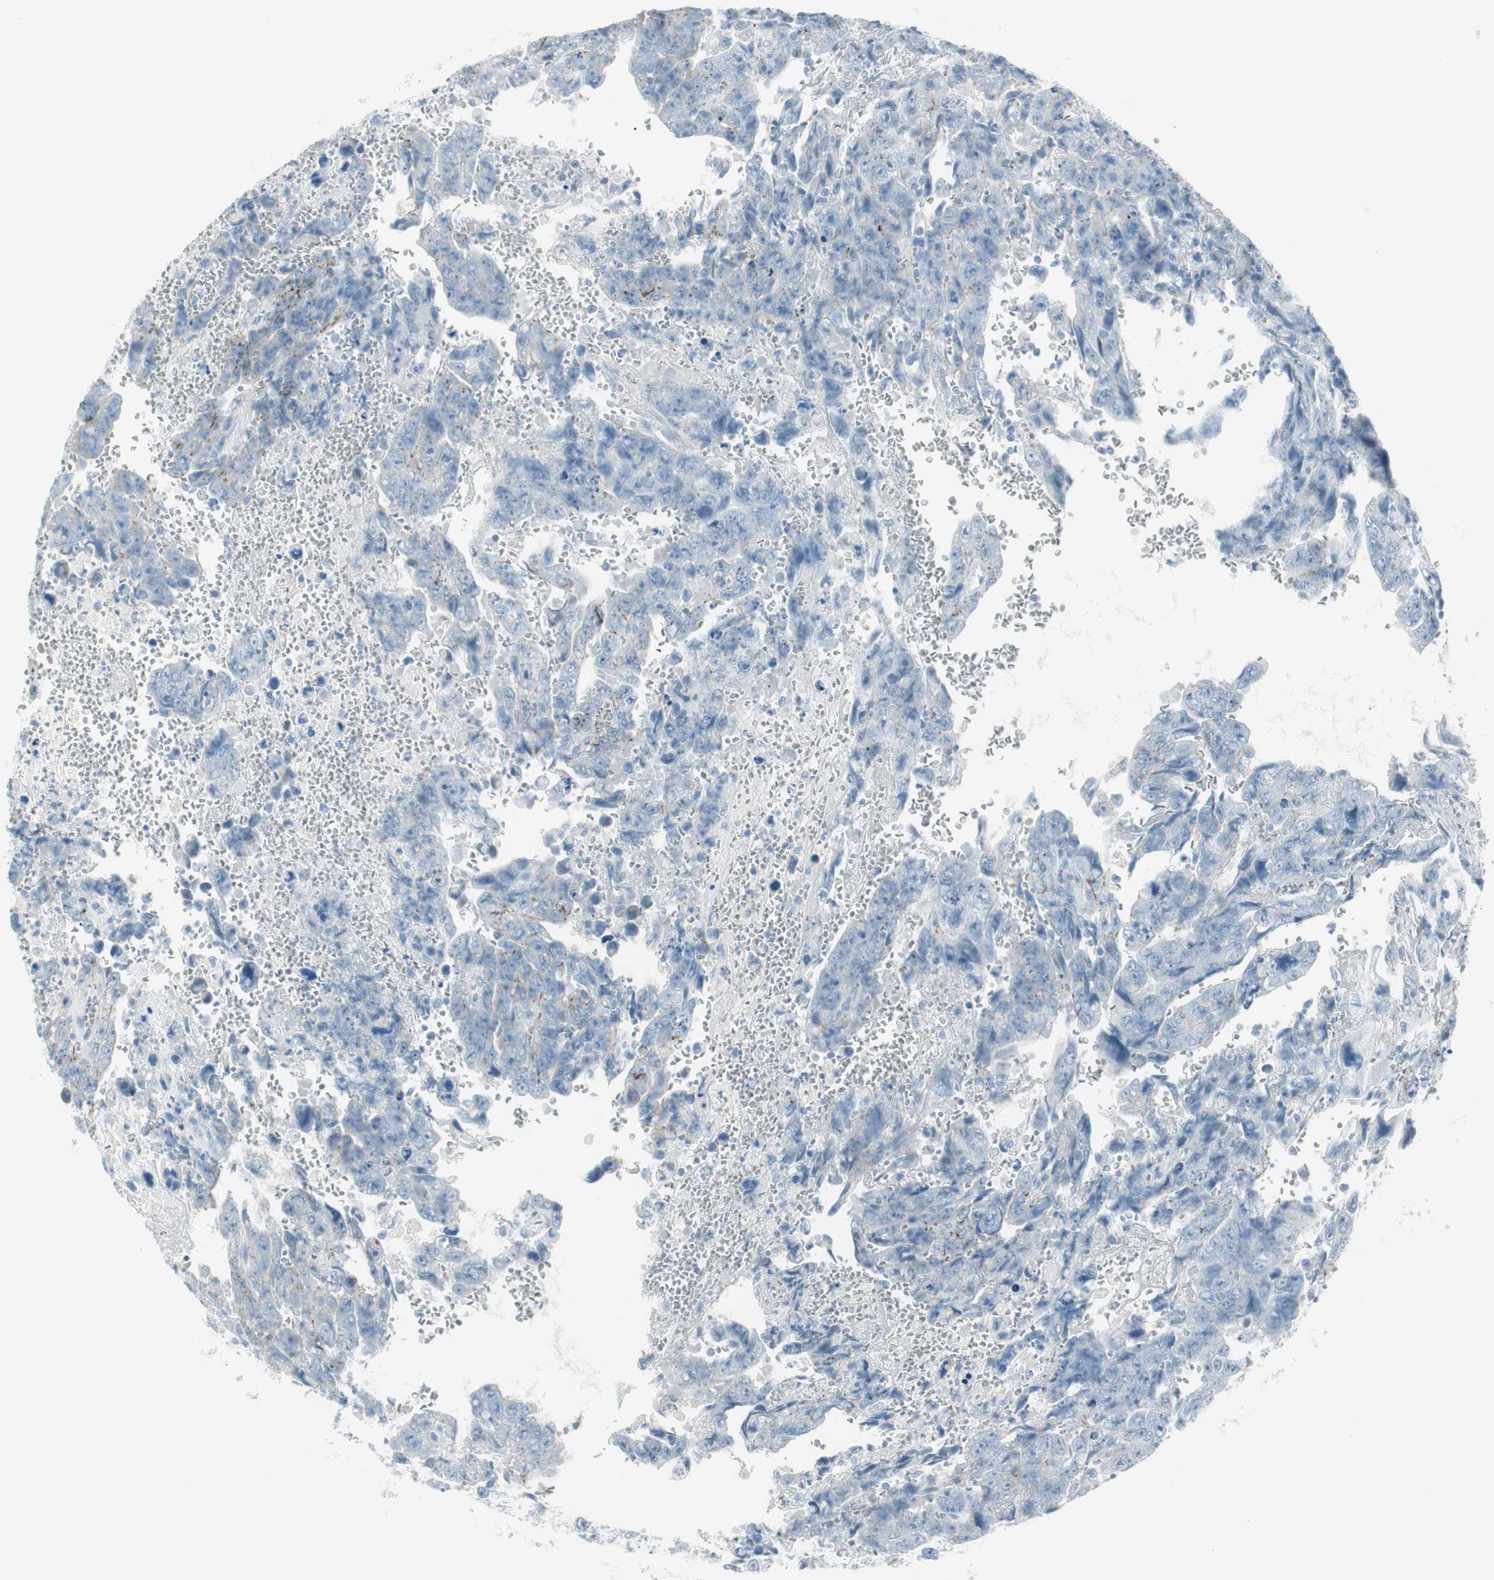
{"staining": {"intensity": "negative", "quantity": "none", "location": "none"}, "tissue": "testis cancer", "cell_type": "Tumor cells", "image_type": "cancer", "snomed": [{"axis": "morphology", "description": "Carcinoma, Embryonal, NOS"}, {"axis": "topography", "description": "Testis"}], "caption": "DAB (3,3'-diaminobenzidine) immunohistochemical staining of human embryonal carcinoma (testis) displays no significant staining in tumor cells.", "gene": "ITLN2", "patient": {"sex": "male", "age": 28}}